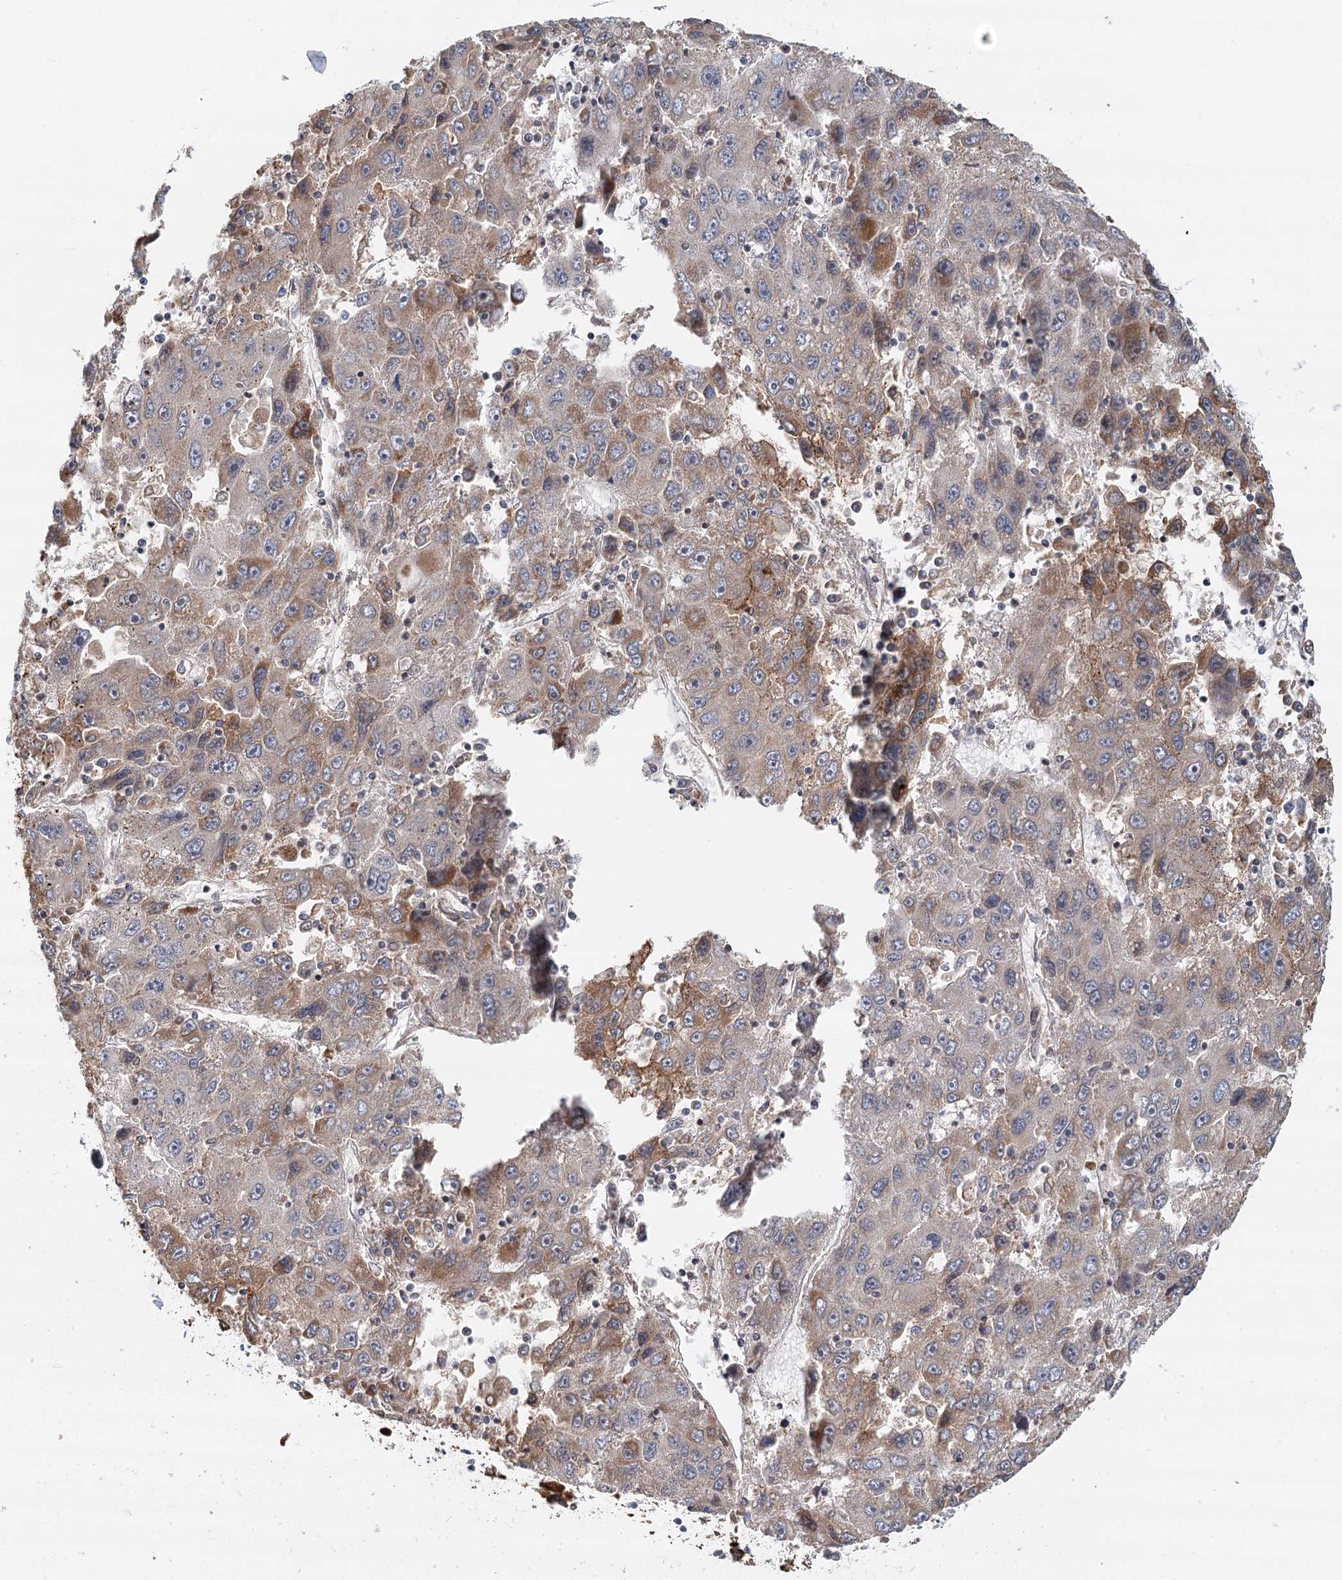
{"staining": {"intensity": "moderate", "quantity": "<25%", "location": "cytoplasmic/membranous"}, "tissue": "liver cancer", "cell_type": "Tumor cells", "image_type": "cancer", "snomed": [{"axis": "morphology", "description": "Carcinoma, Hepatocellular, NOS"}, {"axis": "topography", "description": "Liver"}], "caption": "Liver hepatocellular carcinoma was stained to show a protein in brown. There is low levels of moderate cytoplasmic/membranous positivity in approximately <25% of tumor cells. (DAB (3,3'-diaminobenzidine) = brown stain, brightfield microscopy at high magnification).", "gene": "RNF111", "patient": {"sex": "male", "age": 49}}